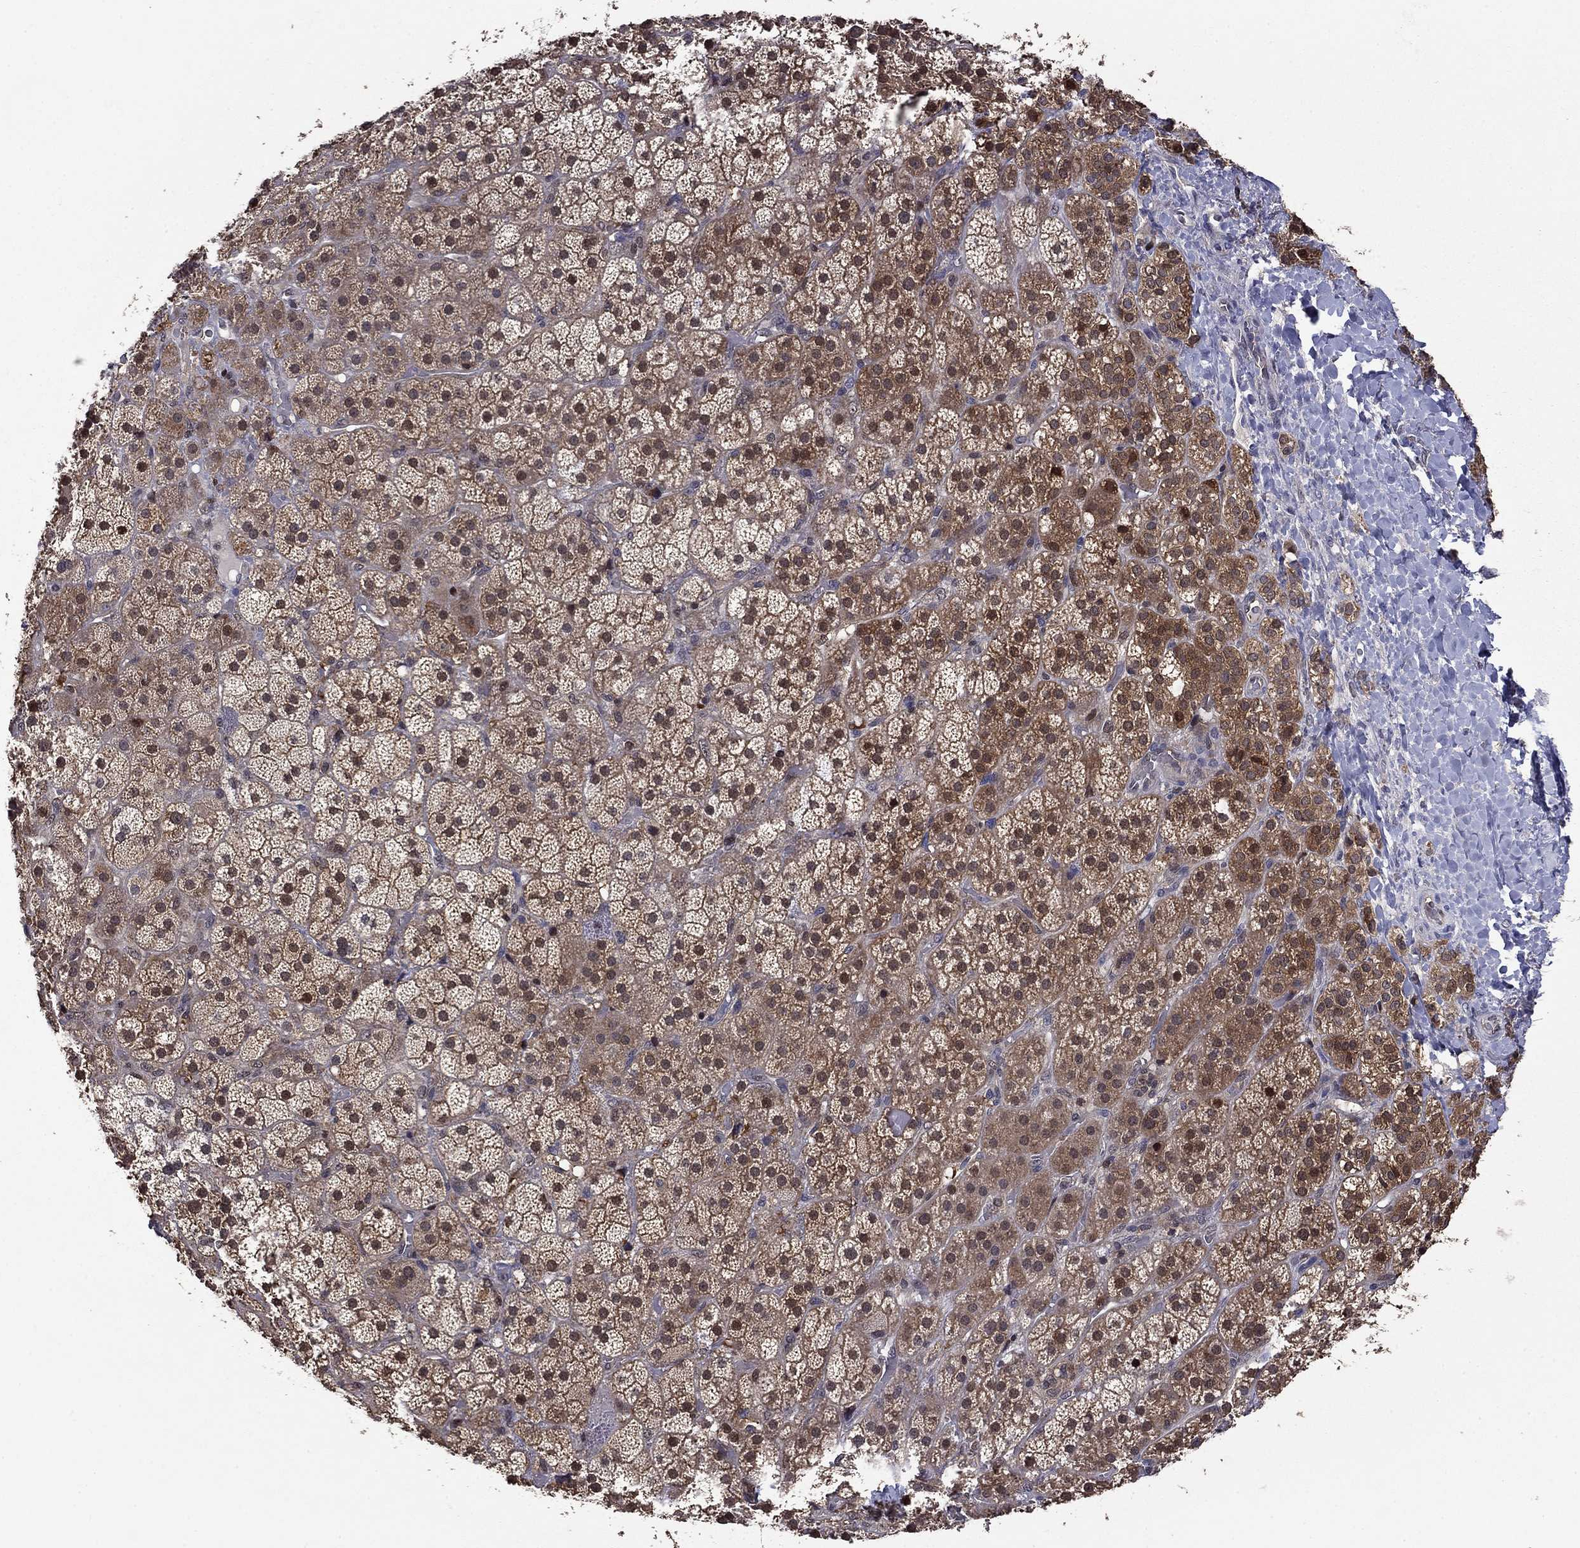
{"staining": {"intensity": "strong", "quantity": "25%-75%", "location": "cytoplasmic/membranous,nuclear"}, "tissue": "adrenal gland", "cell_type": "Glandular cells", "image_type": "normal", "snomed": [{"axis": "morphology", "description": "Normal tissue, NOS"}, {"axis": "topography", "description": "Adrenal gland"}], "caption": "Protein analysis of benign adrenal gland demonstrates strong cytoplasmic/membranous,nuclear staining in approximately 25%-75% of glandular cells. The staining was performed using DAB (3,3'-diaminobenzidine) to visualize the protein expression in brown, while the nuclei were stained in blue with hematoxylin (Magnification: 20x).", "gene": "APPBP2", "patient": {"sex": "male", "age": 57}}